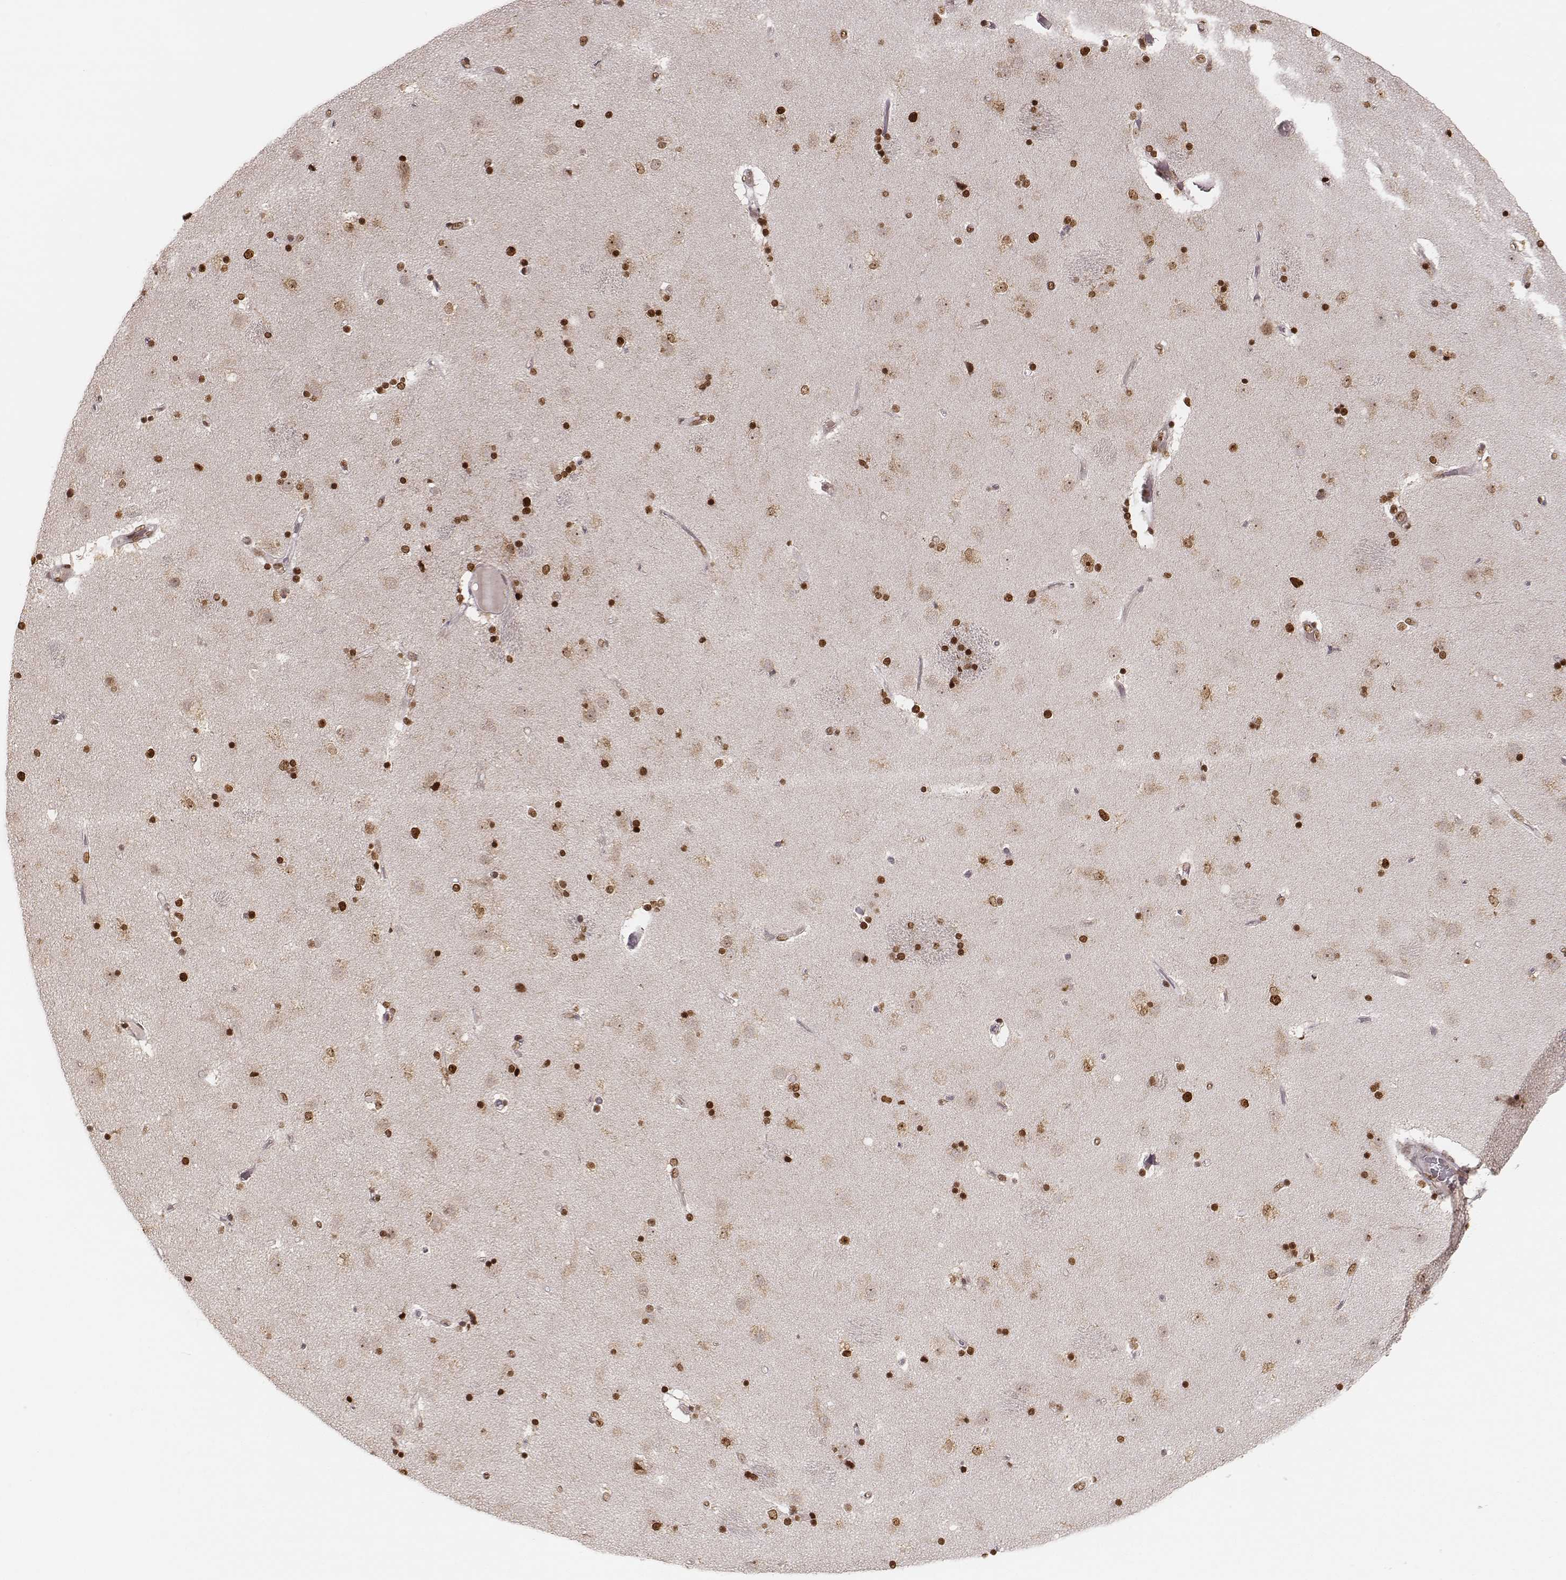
{"staining": {"intensity": "strong", "quantity": ">75%", "location": "nuclear"}, "tissue": "caudate", "cell_type": "Glial cells", "image_type": "normal", "snomed": [{"axis": "morphology", "description": "Normal tissue, NOS"}, {"axis": "topography", "description": "Lateral ventricle wall"}], "caption": "A micrograph of human caudate stained for a protein shows strong nuclear brown staining in glial cells.", "gene": "PARP1", "patient": {"sex": "female", "age": 71}}